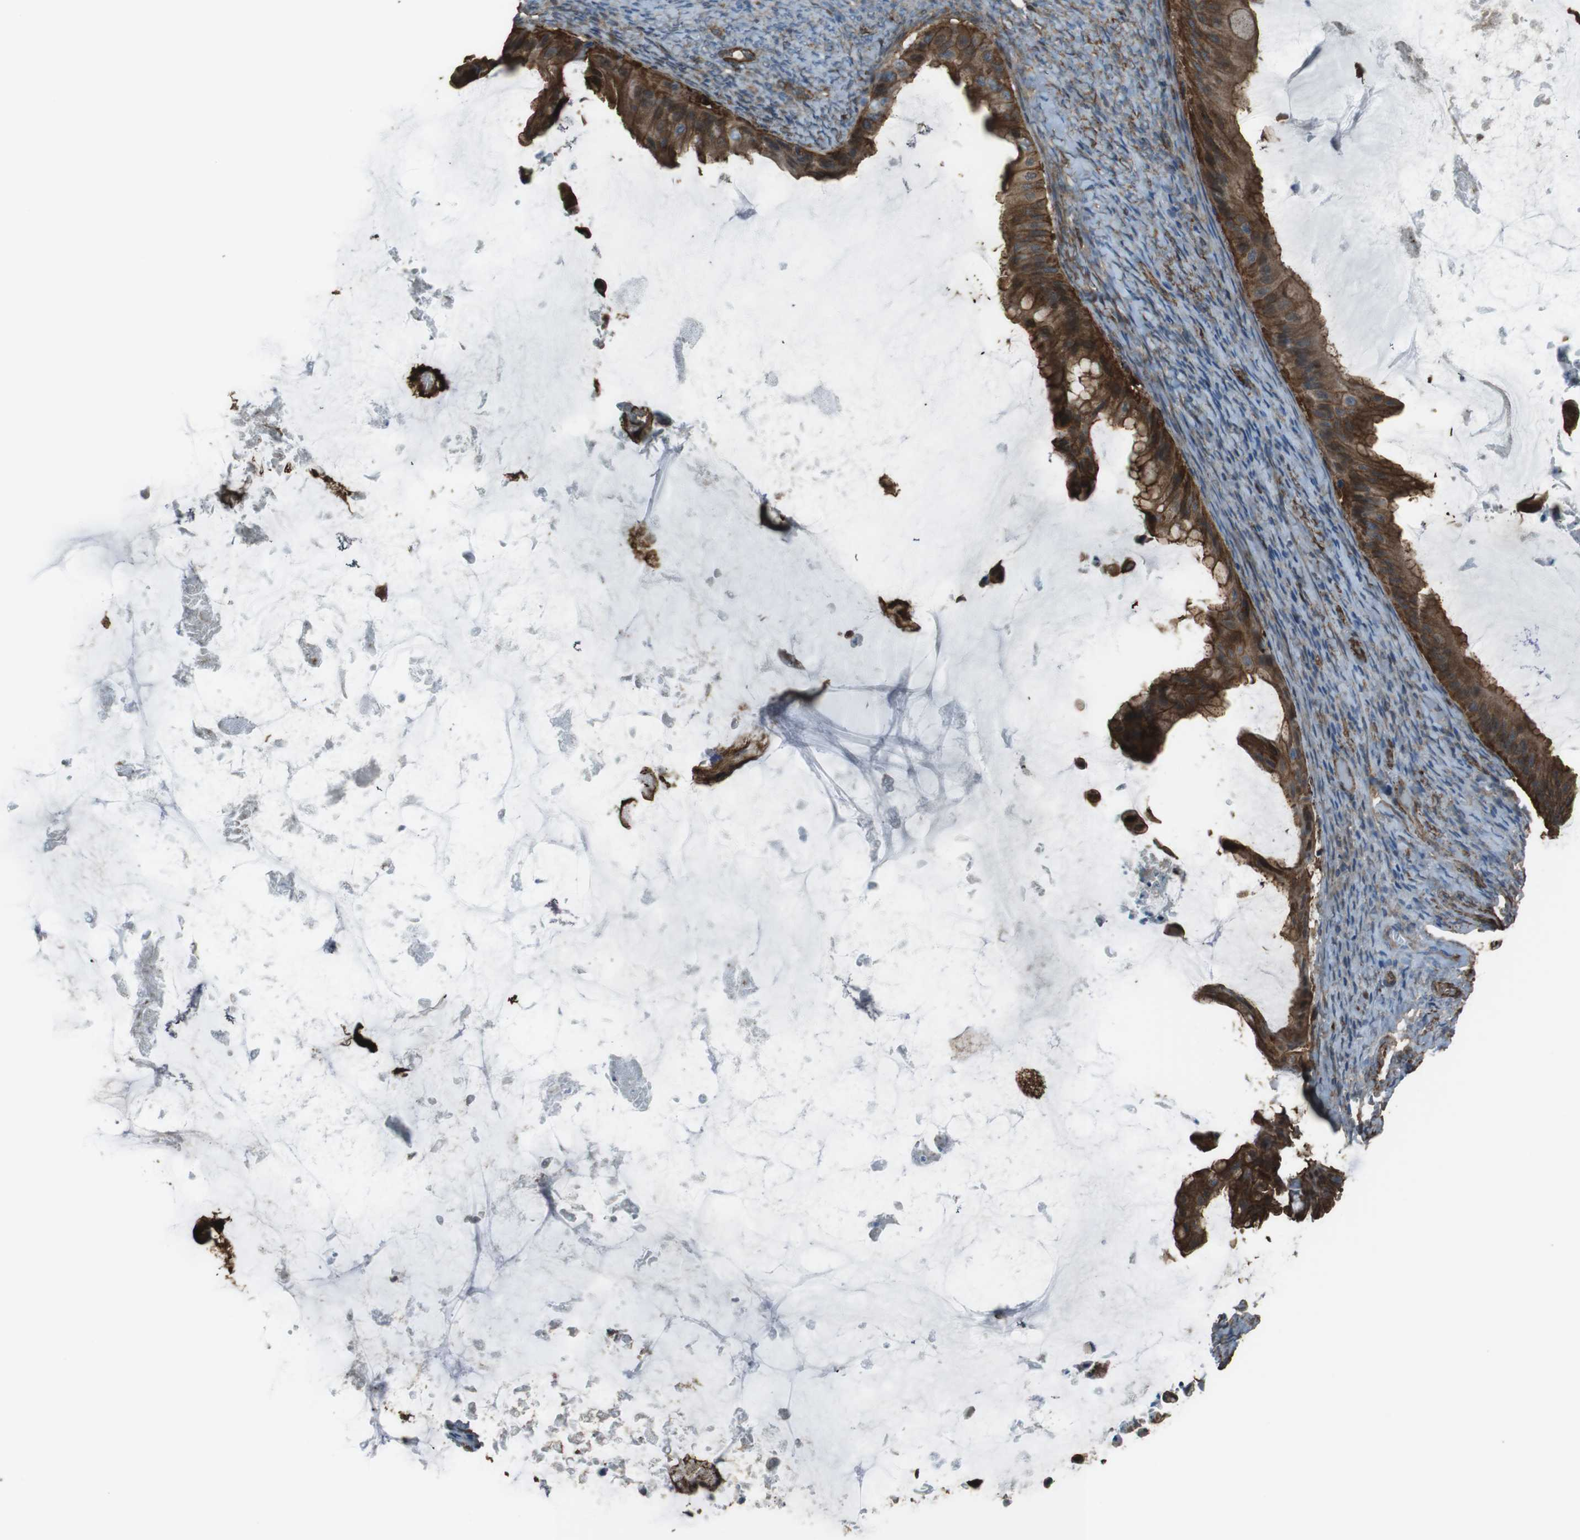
{"staining": {"intensity": "strong", "quantity": ">75%", "location": "cytoplasmic/membranous"}, "tissue": "ovarian cancer", "cell_type": "Tumor cells", "image_type": "cancer", "snomed": [{"axis": "morphology", "description": "Cystadenocarcinoma, mucinous, NOS"}, {"axis": "topography", "description": "Ovary"}], "caption": "Protein positivity by immunohistochemistry (IHC) demonstrates strong cytoplasmic/membranous expression in about >75% of tumor cells in ovarian cancer.", "gene": "SFT2D1", "patient": {"sex": "female", "age": 61}}